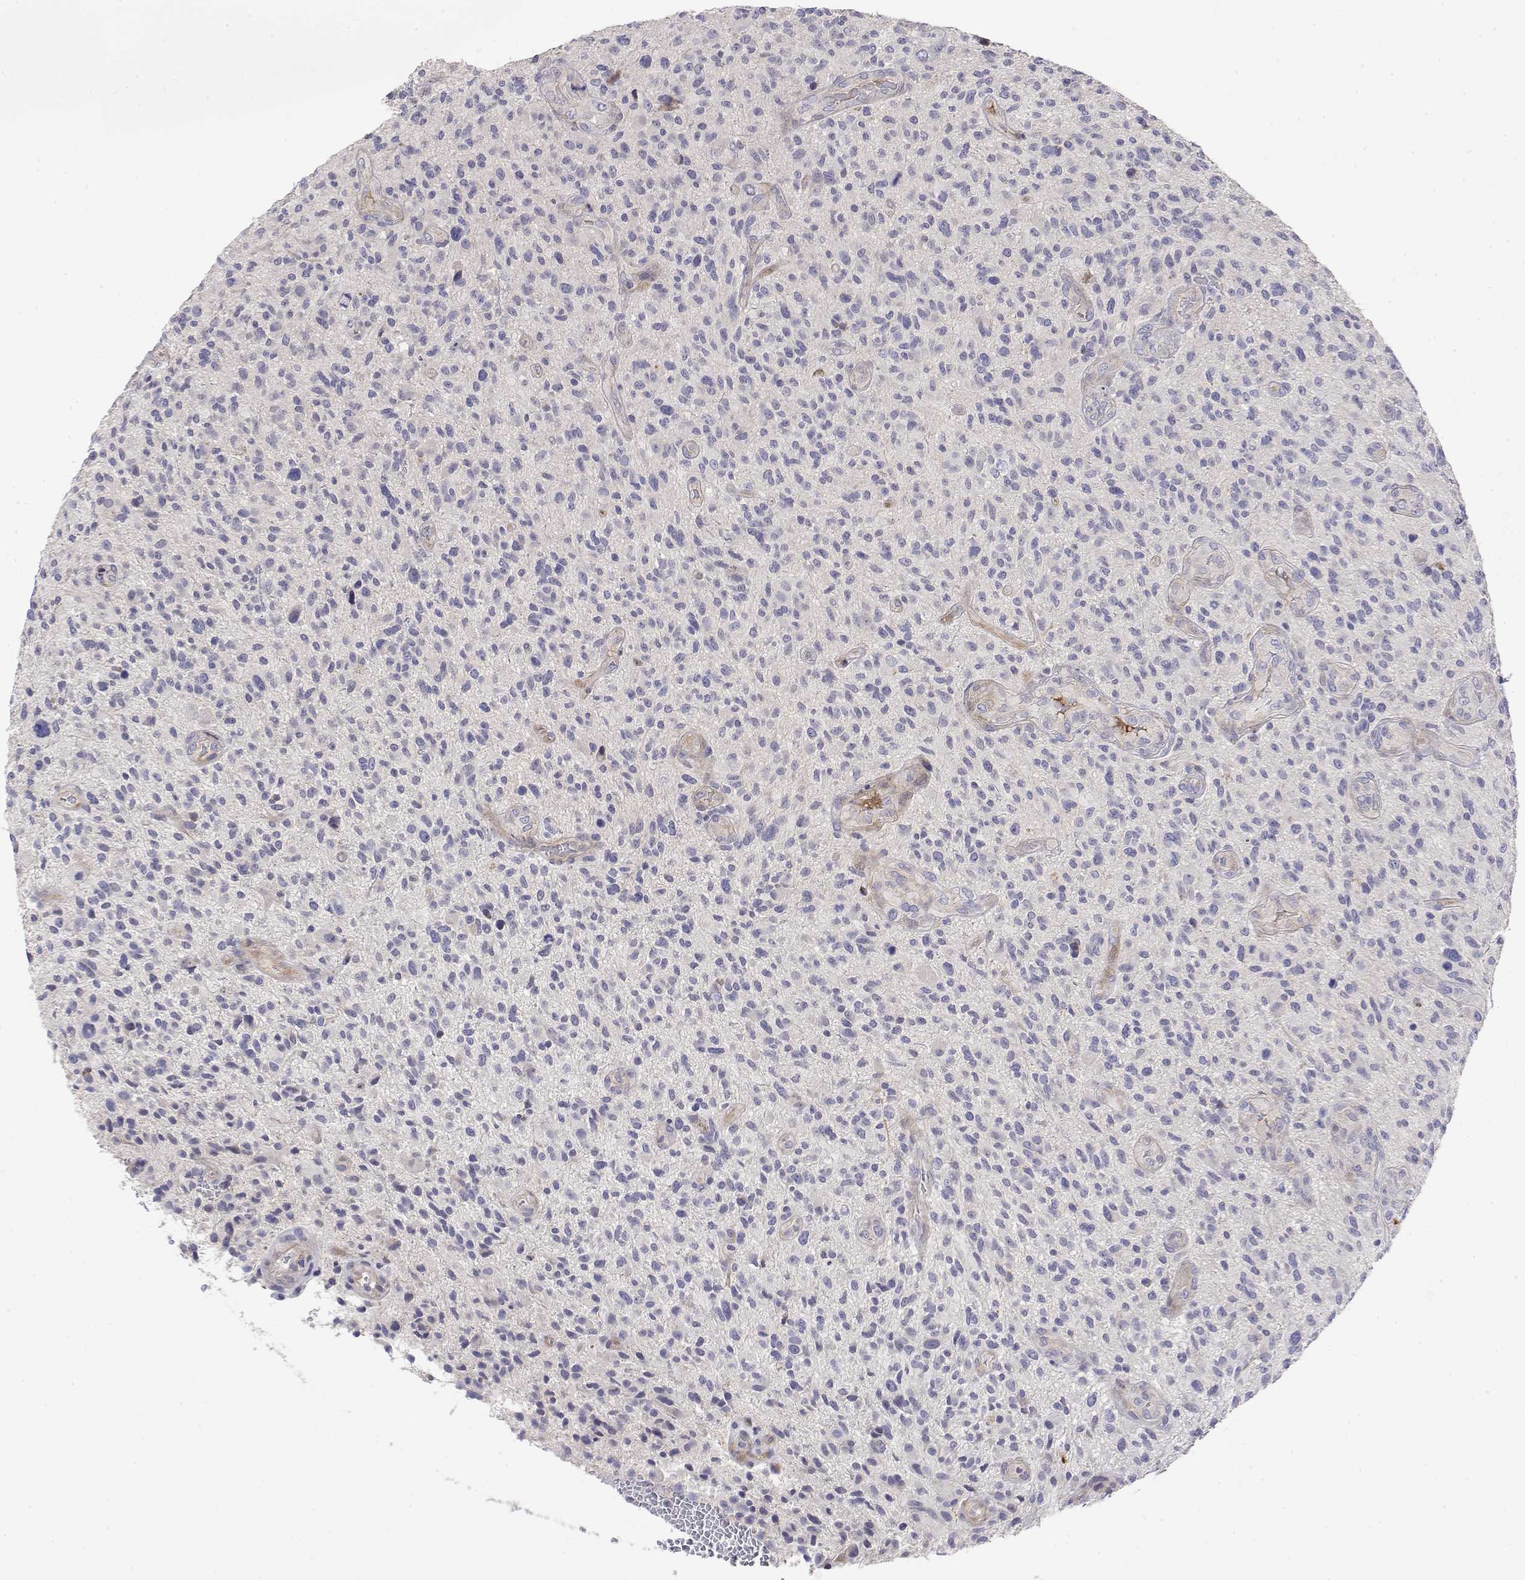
{"staining": {"intensity": "negative", "quantity": "none", "location": "none"}, "tissue": "glioma", "cell_type": "Tumor cells", "image_type": "cancer", "snomed": [{"axis": "morphology", "description": "Glioma, malignant, High grade"}, {"axis": "topography", "description": "Brain"}], "caption": "Immunohistochemistry (IHC) photomicrograph of human malignant high-grade glioma stained for a protein (brown), which reveals no positivity in tumor cells.", "gene": "GGACT", "patient": {"sex": "male", "age": 47}}